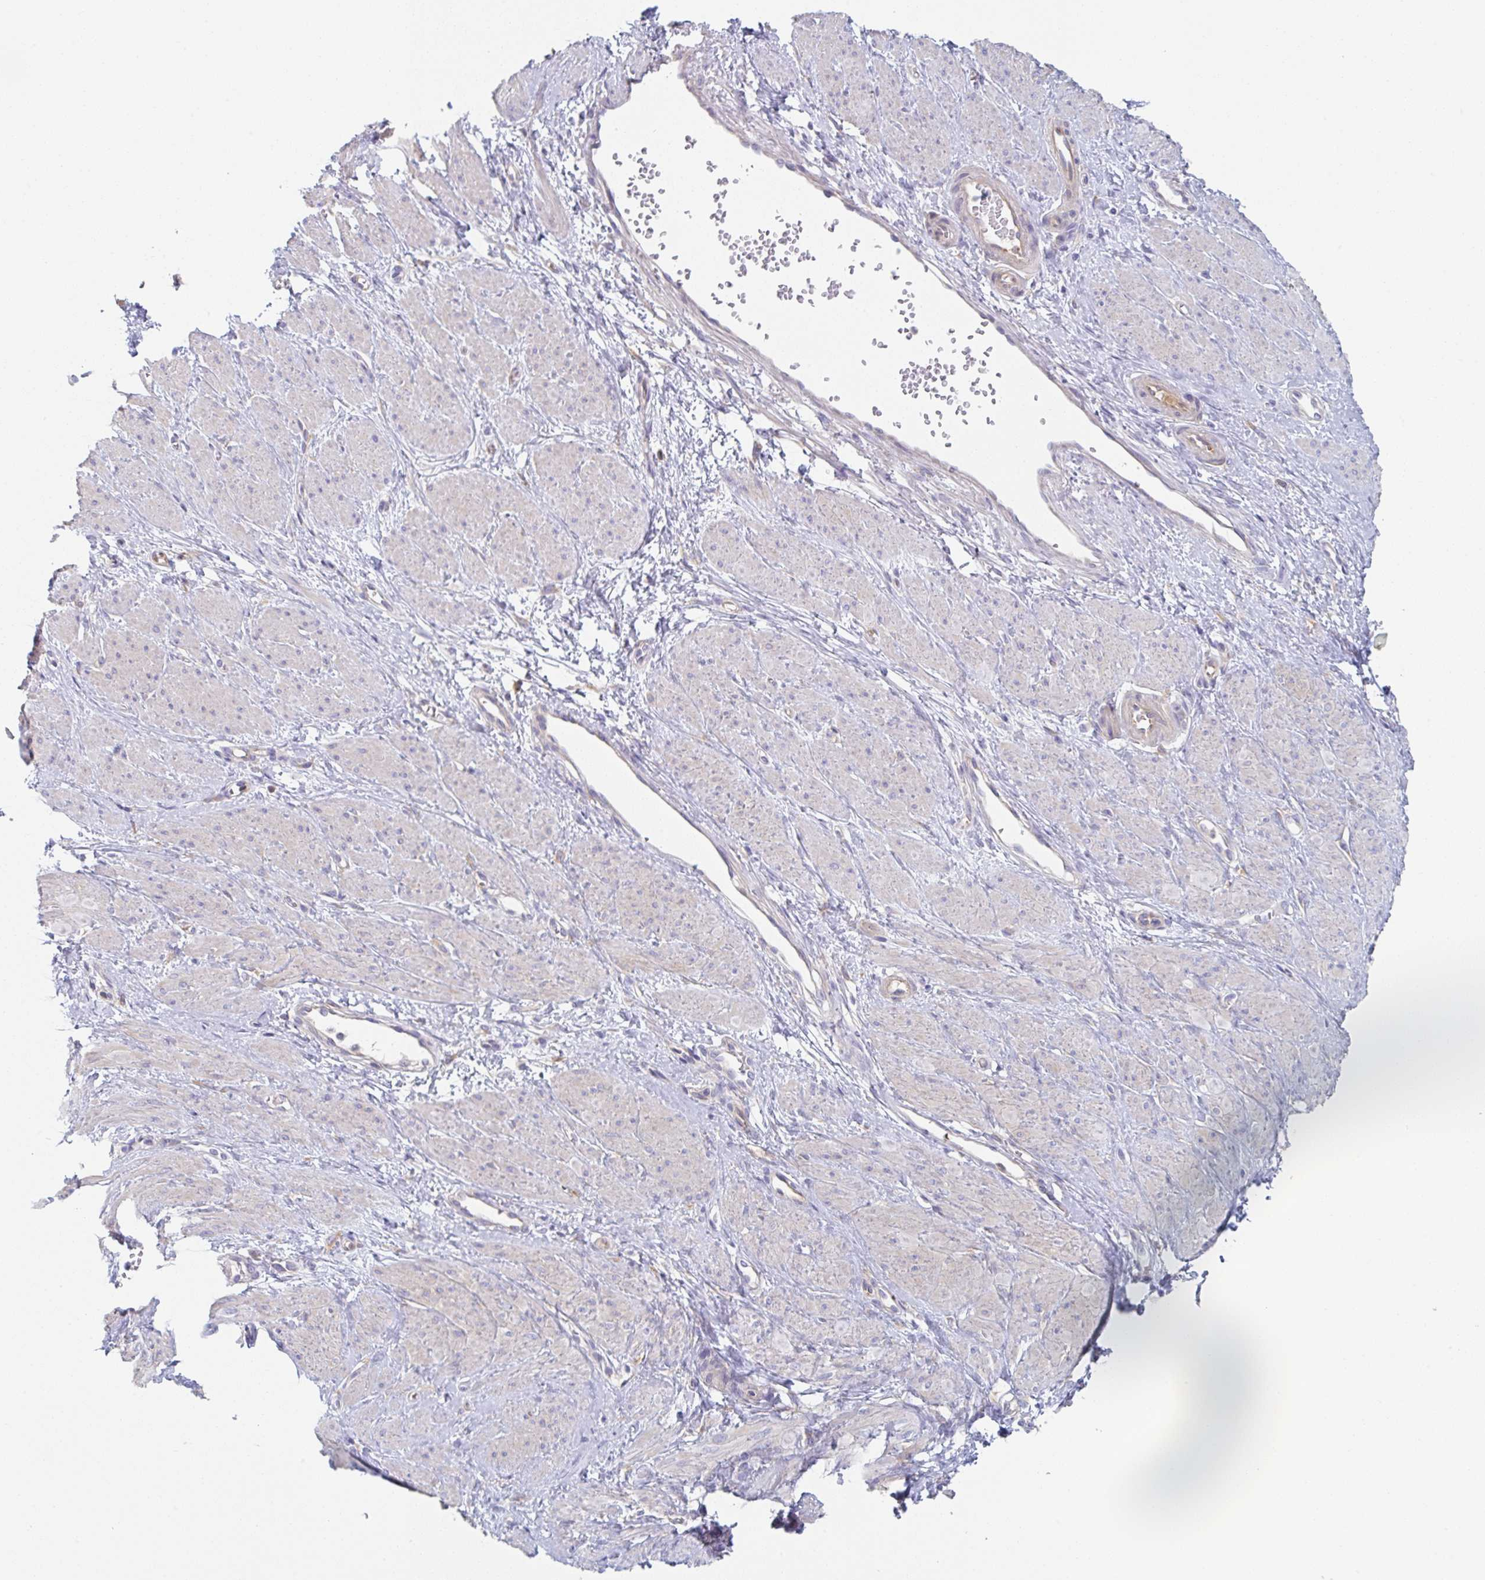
{"staining": {"intensity": "negative", "quantity": "none", "location": "none"}, "tissue": "smooth muscle", "cell_type": "Smooth muscle cells", "image_type": "normal", "snomed": [{"axis": "morphology", "description": "Normal tissue, NOS"}, {"axis": "topography", "description": "Smooth muscle"}, {"axis": "topography", "description": "Uterus"}], "caption": "This is an immunohistochemistry micrograph of normal smooth muscle. There is no positivity in smooth muscle cells.", "gene": "AMPD2", "patient": {"sex": "female", "age": 39}}